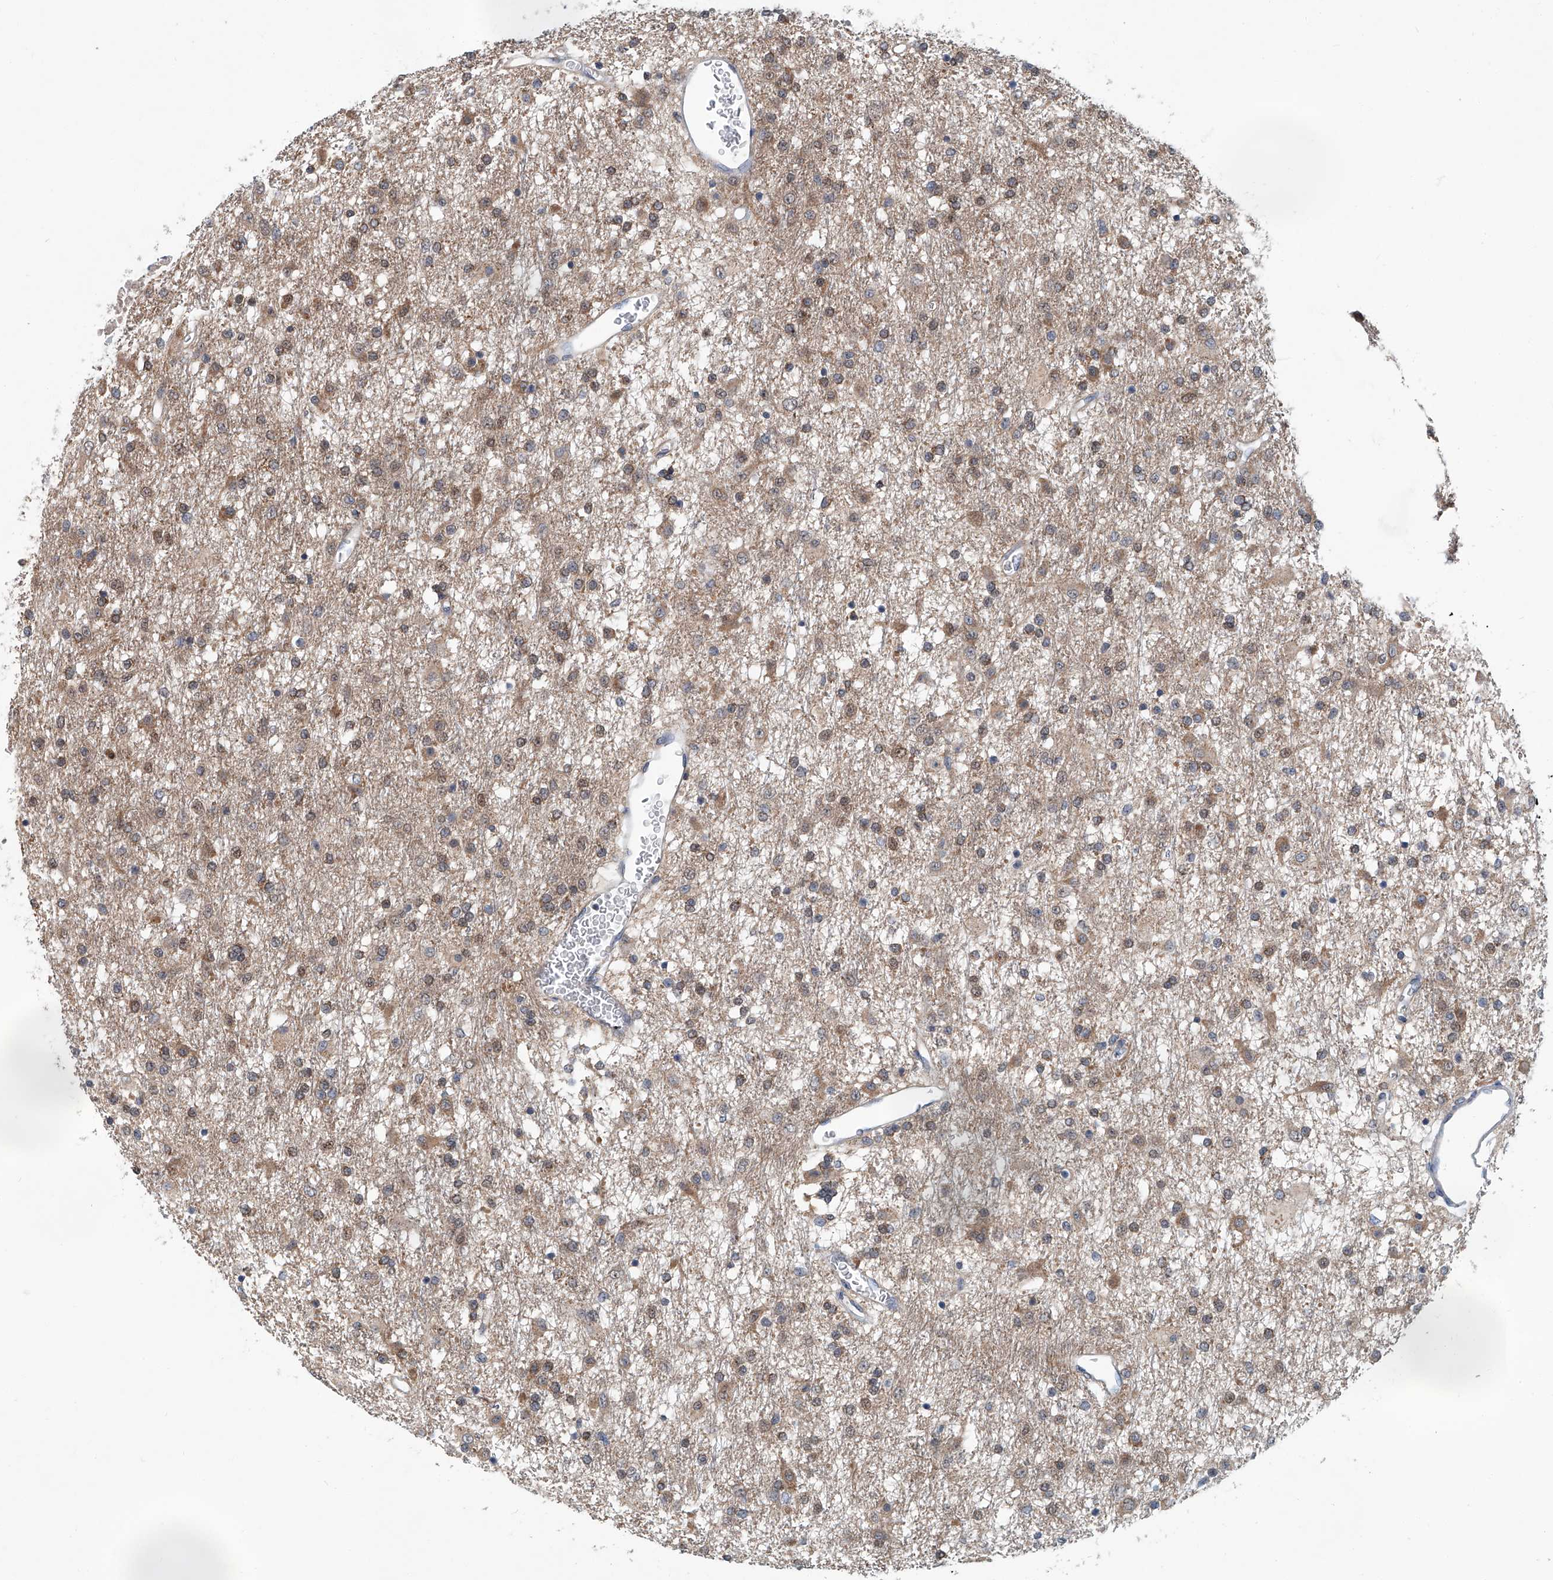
{"staining": {"intensity": "moderate", "quantity": "25%-75%", "location": "cytoplasmic/membranous"}, "tissue": "glioma", "cell_type": "Tumor cells", "image_type": "cancer", "snomed": [{"axis": "morphology", "description": "Glioma, malignant, Low grade"}, {"axis": "topography", "description": "Brain"}], "caption": "A histopathology image of low-grade glioma (malignant) stained for a protein shows moderate cytoplasmic/membranous brown staining in tumor cells.", "gene": "CLK1", "patient": {"sex": "male", "age": 65}}